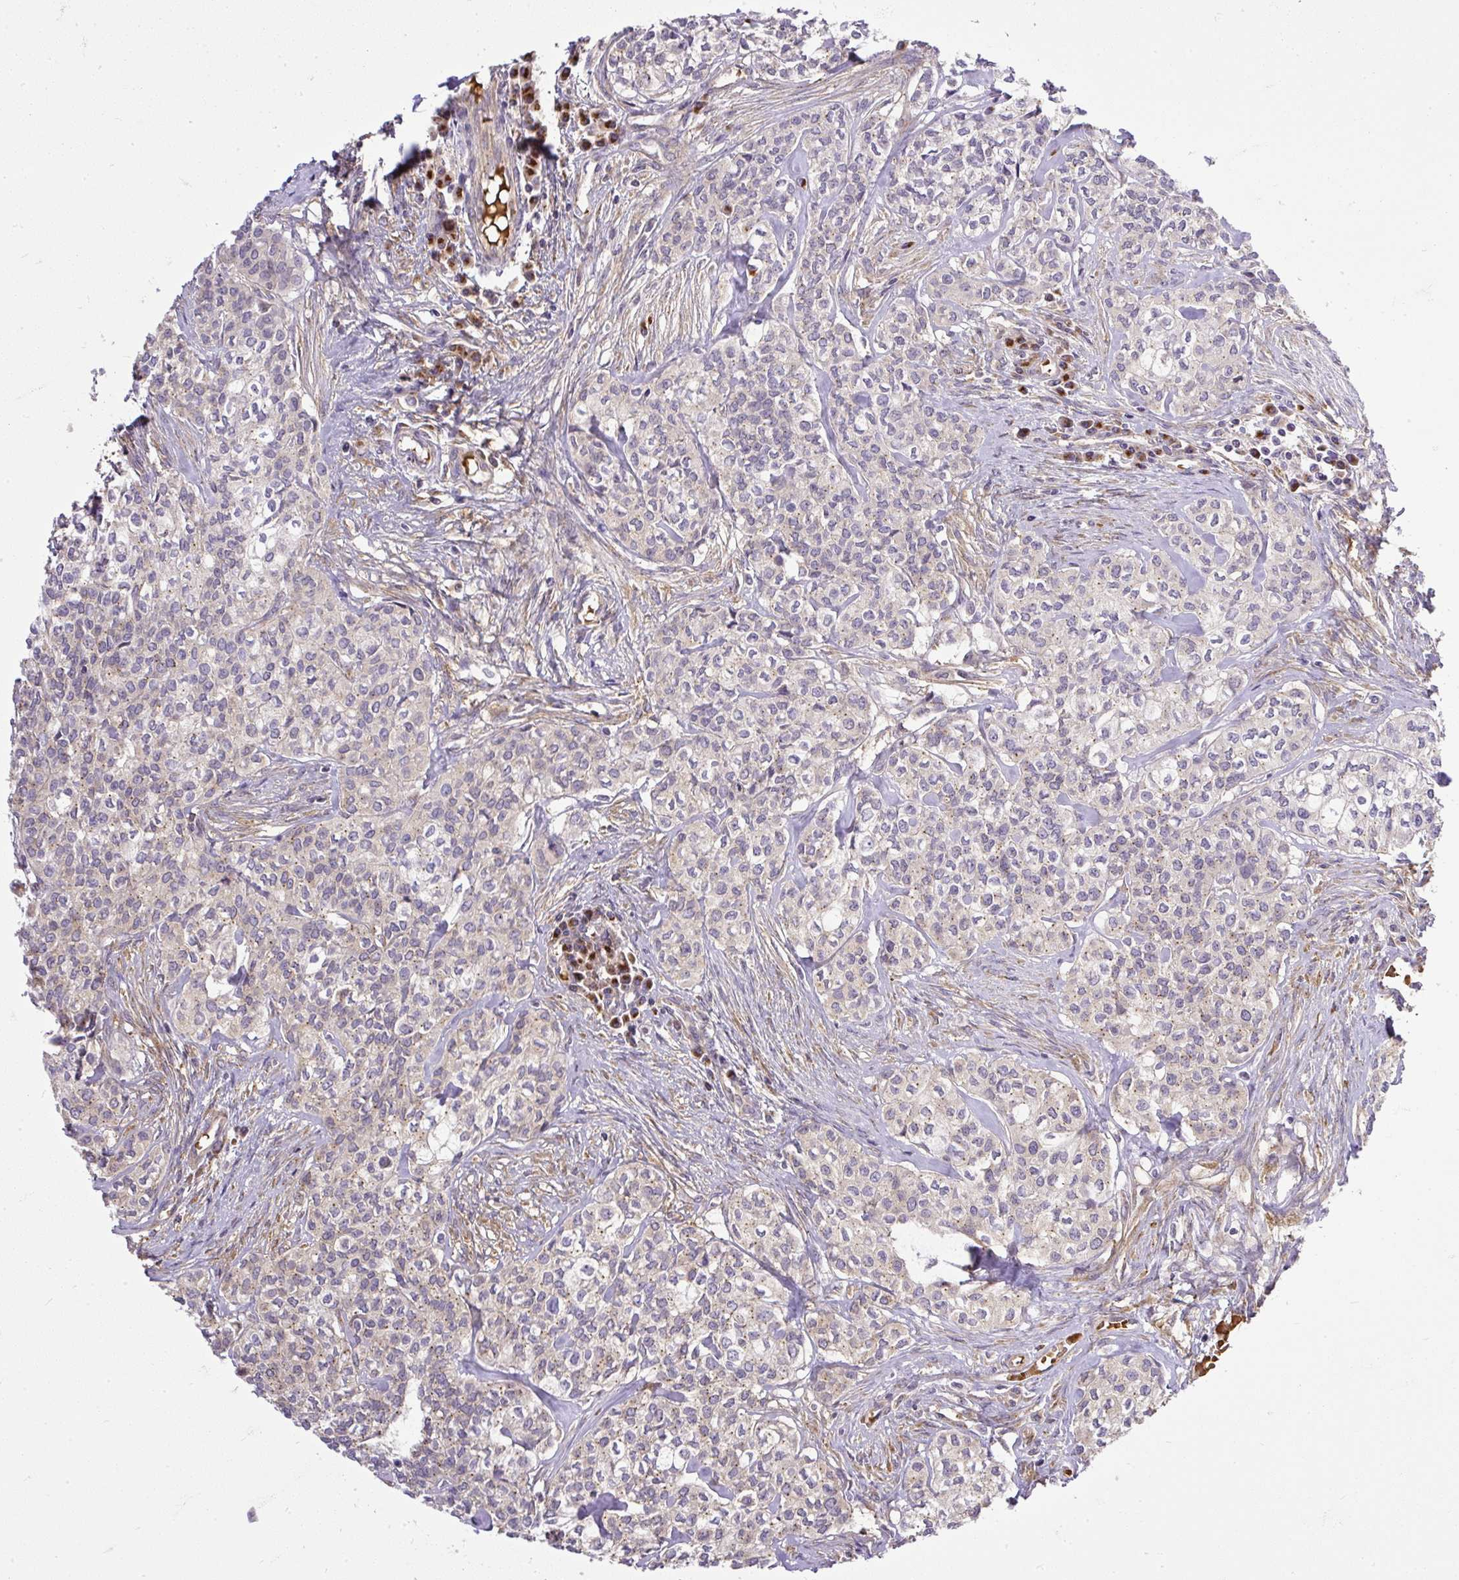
{"staining": {"intensity": "moderate", "quantity": "<25%", "location": "cytoplasmic/membranous"}, "tissue": "head and neck cancer", "cell_type": "Tumor cells", "image_type": "cancer", "snomed": [{"axis": "morphology", "description": "Adenocarcinoma, NOS"}, {"axis": "topography", "description": "Head-Neck"}], "caption": "Head and neck cancer stained with DAB (3,3'-diaminobenzidine) immunohistochemistry (IHC) reveals low levels of moderate cytoplasmic/membranous staining in about <25% of tumor cells. (DAB (3,3'-diaminobenzidine) = brown stain, brightfield microscopy at high magnification).", "gene": "SMC4", "patient": {"sex": "male", "age": 81}}